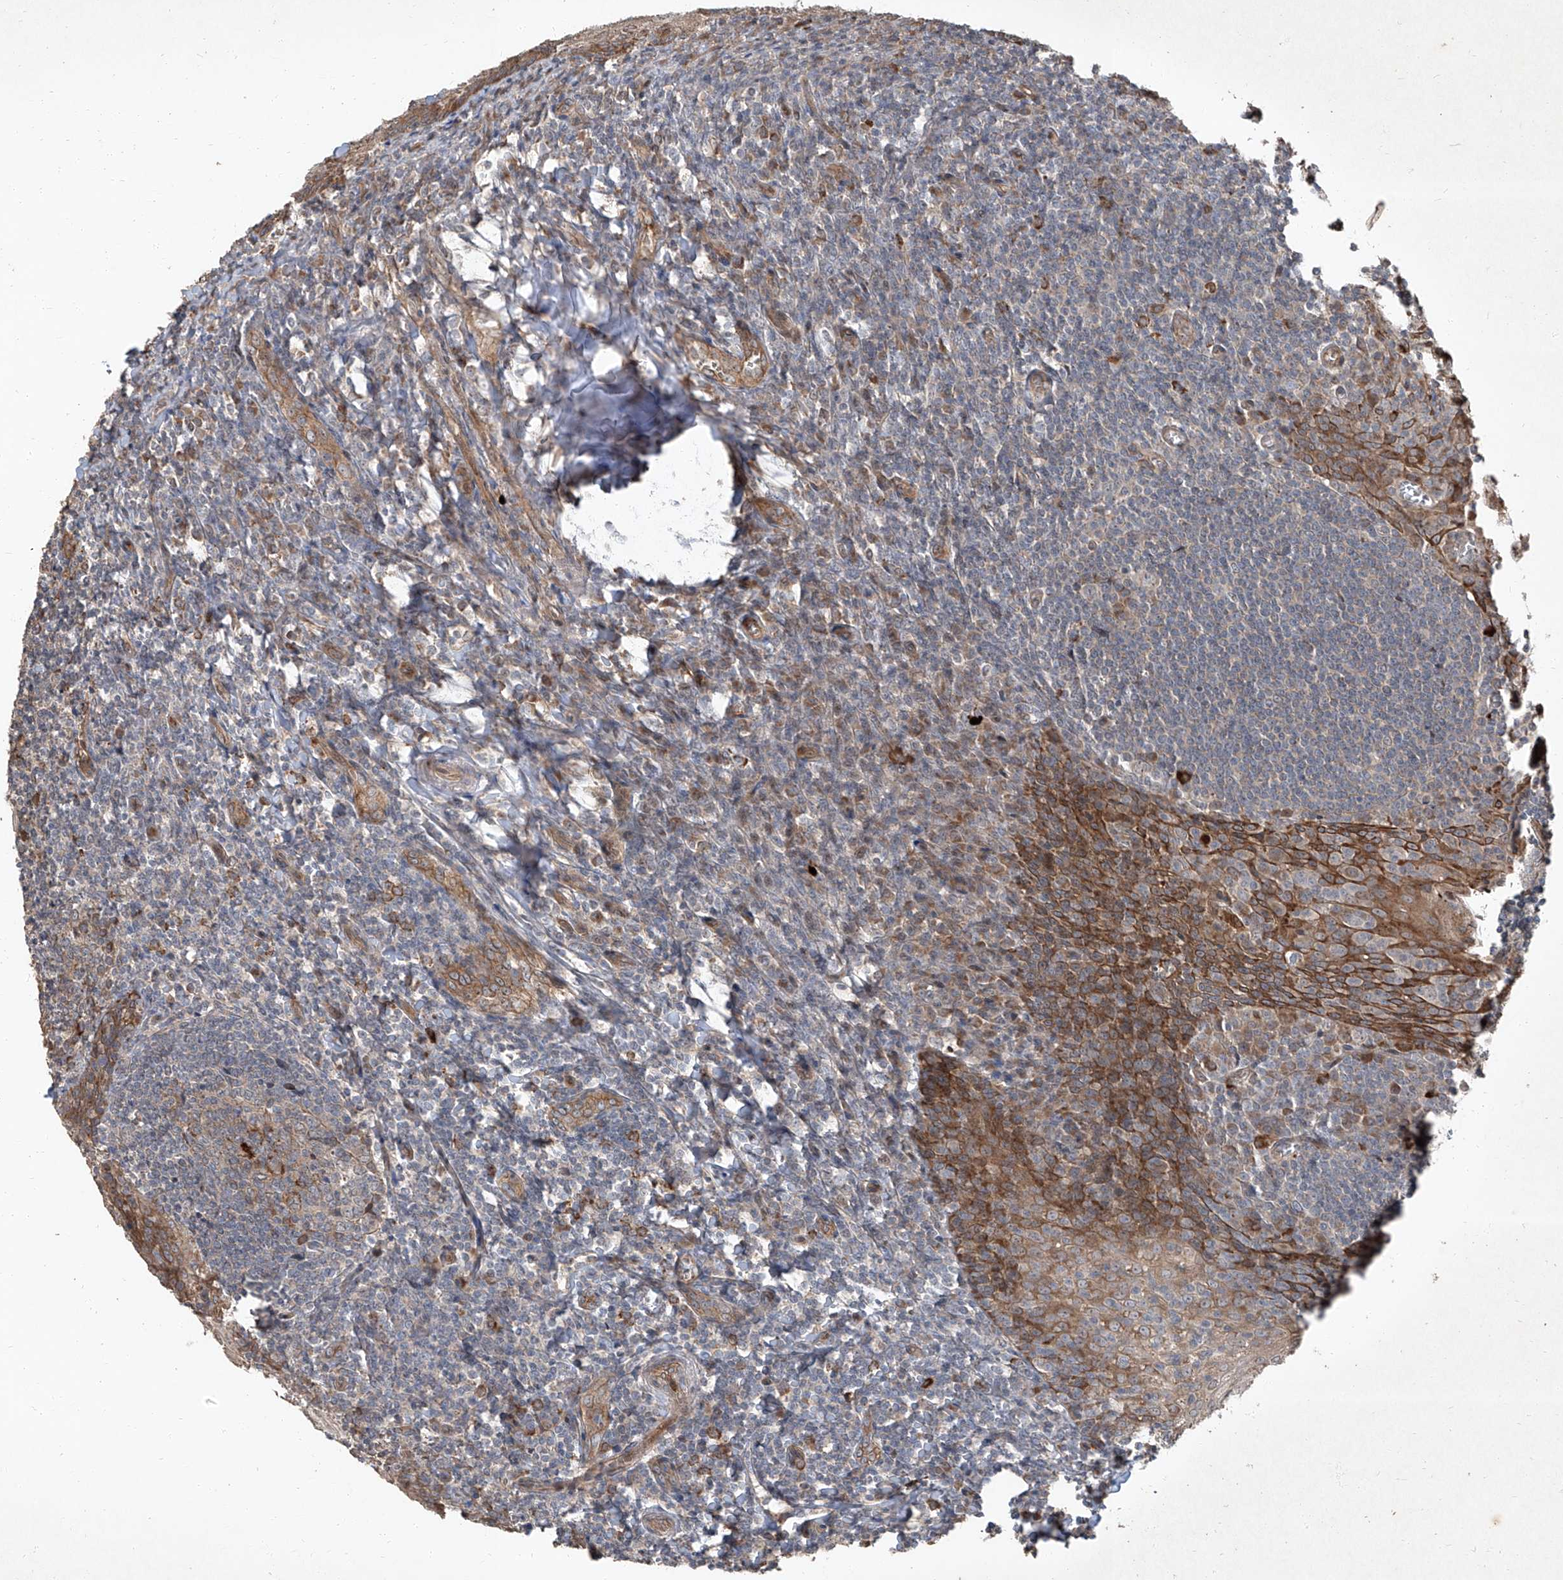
{"staining": {"intensity": "negative", "quantity": "none", "location": "none"}, "tissue": "tonsil", "cell_type": "Germinal center cells", "image_type": "normal", "snomed": [{"axis": "morphology", "description": "Normal tissue, NOS"}, {"axis": "topography", "description": "Tonsil"}], "caption": "Micrograph shows no significant protein positivity in germinal center cells of unremarkable tonsil.", "gene": "CCN1", "patient": {"sex": "male", "age": 27}}